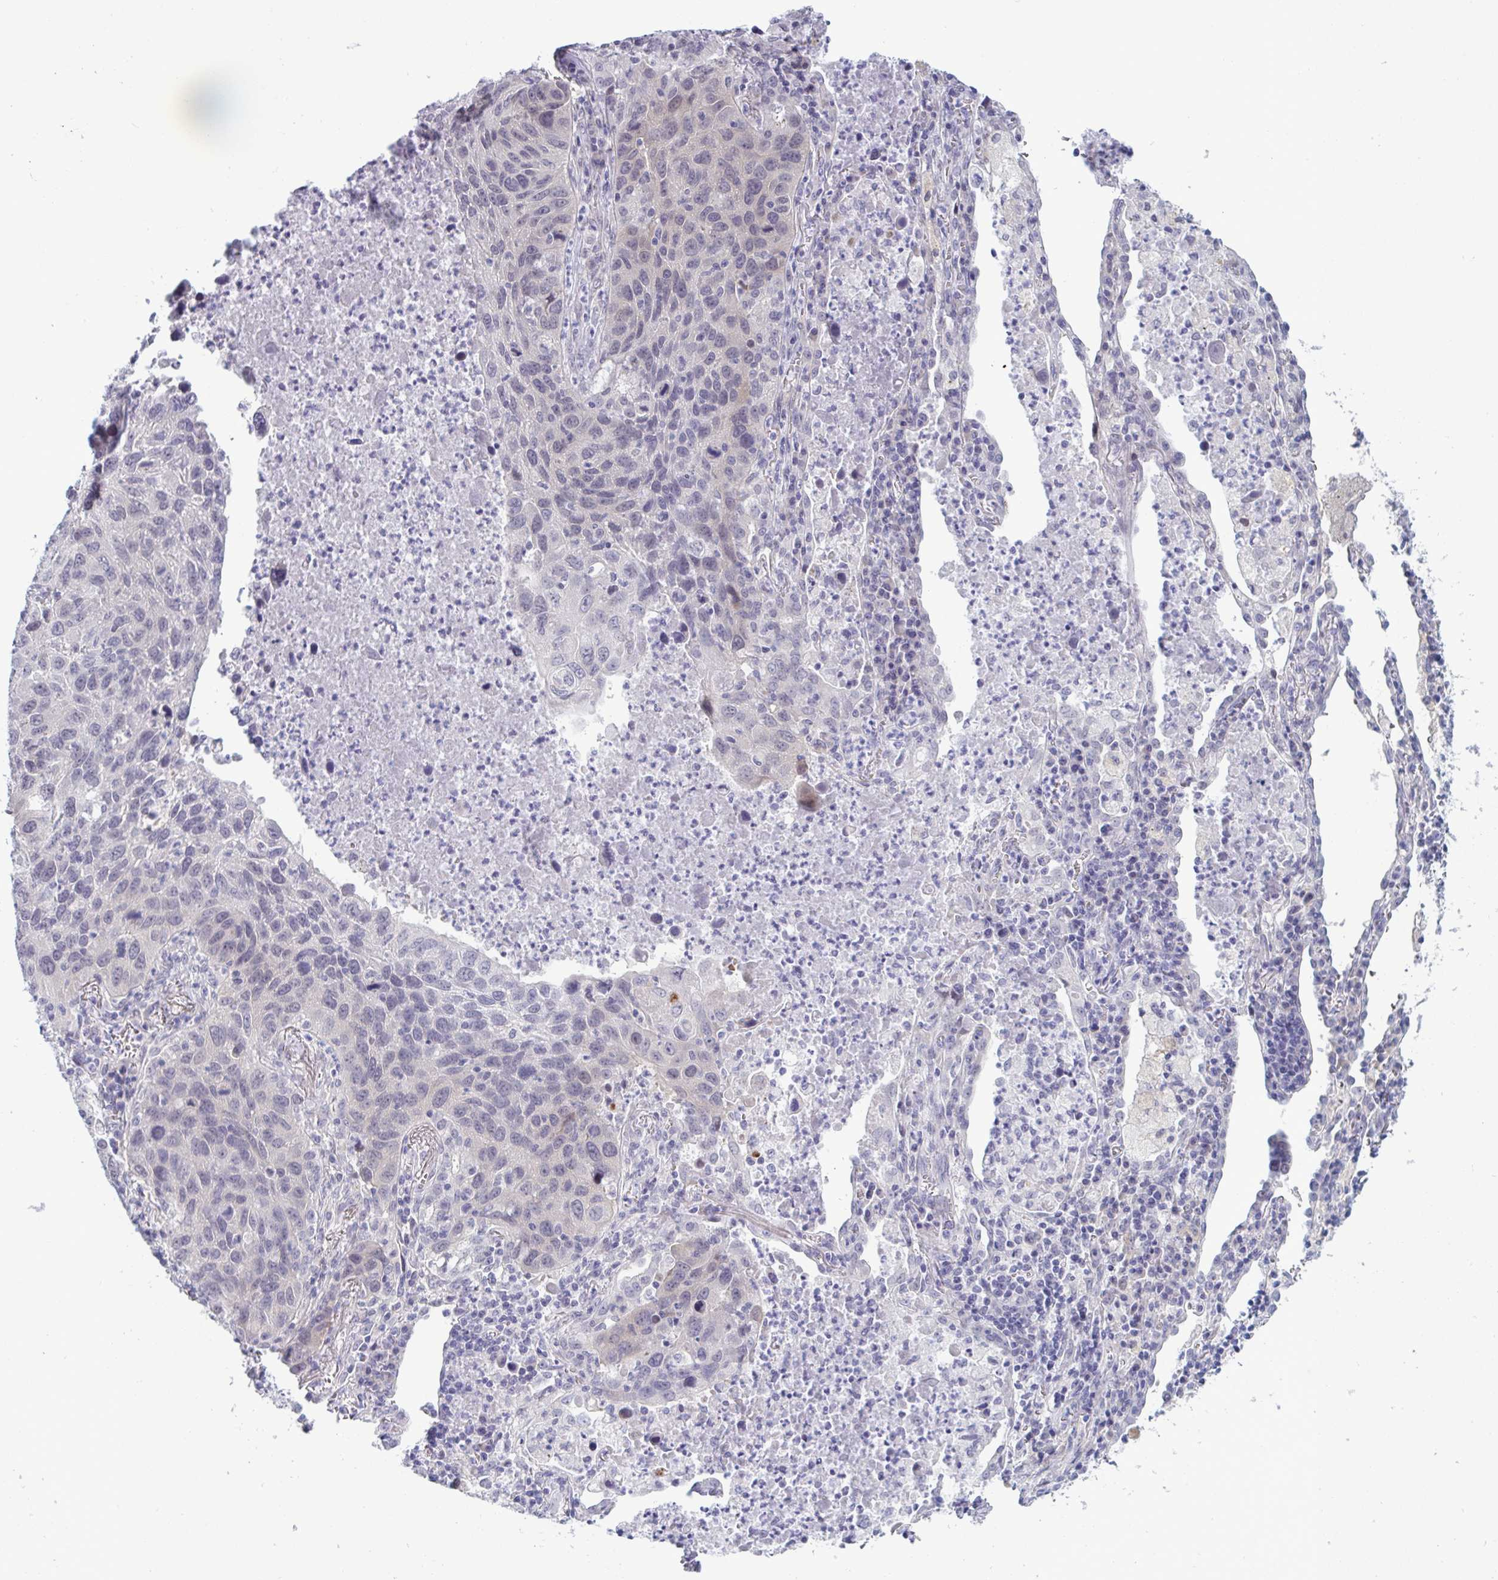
{"staining": {"intensity": "negative", "quantity": "none", "location": "none"}, "tissue": "lung cancer", "cell_type": "Tumor cells", "image_type": "cancer", "snomed": [{"axis": "morphology", "description": "Squamous cell carcinoma, NOS"}, {"axis": "topography", "description": "Lung"}], "caption": "Immunohistochemistry (IHC) of human lung squamous cell carcinoma demonstrates no expression in tumor cells.", "gene": "TCEAL8", "patient": {"sex": "female", "age": 61}}